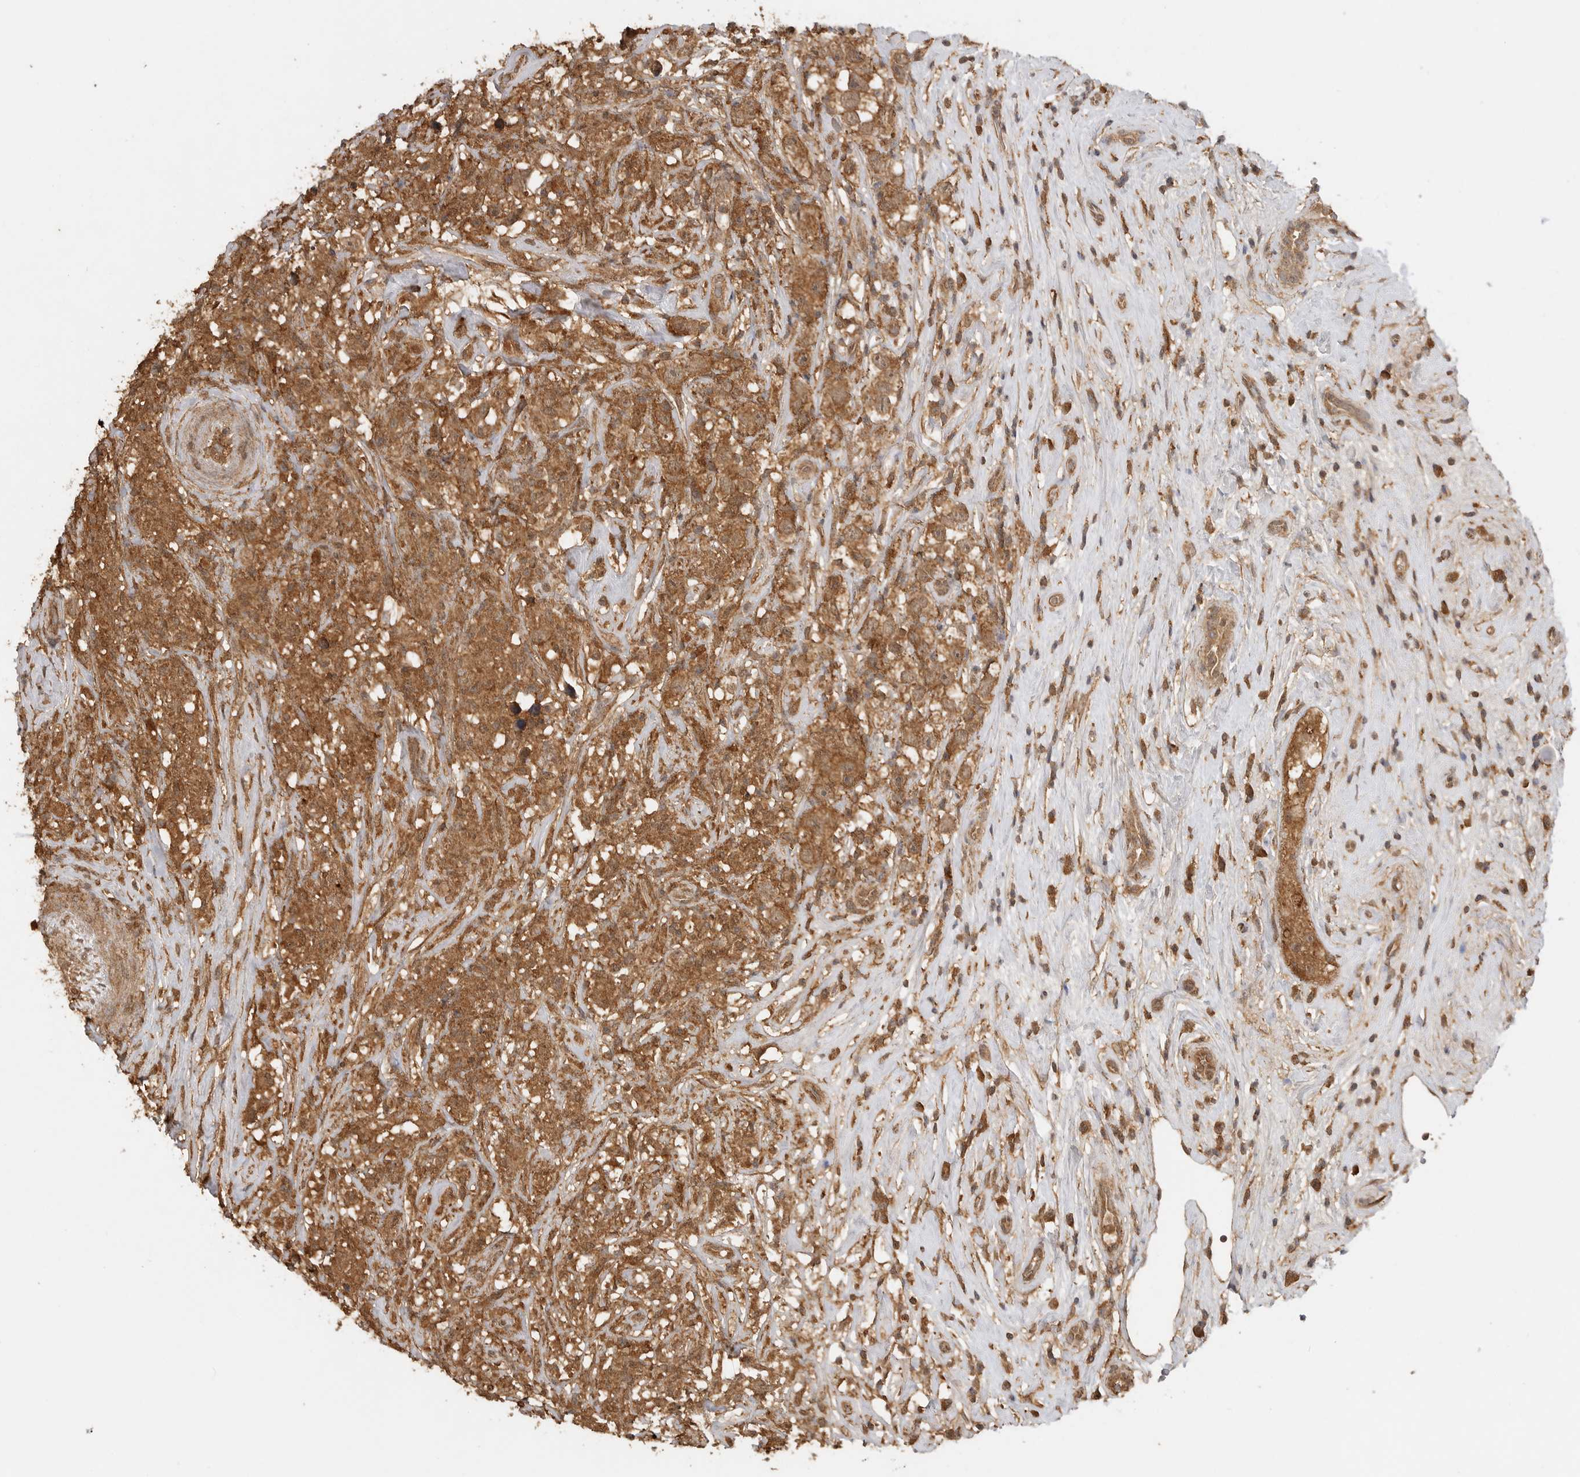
{"staining": {"intensity": "moderate", "quantity": ">75%", "location": "cytoplasmic/membranous,nuclear"}, "tissue": "testis cancer", "cell_type": "Tumor cells", "image_type": "cancer", "snomed": [{"axis": "morphology", "description": "Seminoma, NOS"}, {"axis": "topography", "description": "Testis"}], "caption": "Moderate cytoplasmic/membranous and nuclear protein positivity is appreciated in about >75% of tumor cells in seminoma (testis).", "gene": "ICOSLG", "patient": {"sex": "male", "age": 49}}